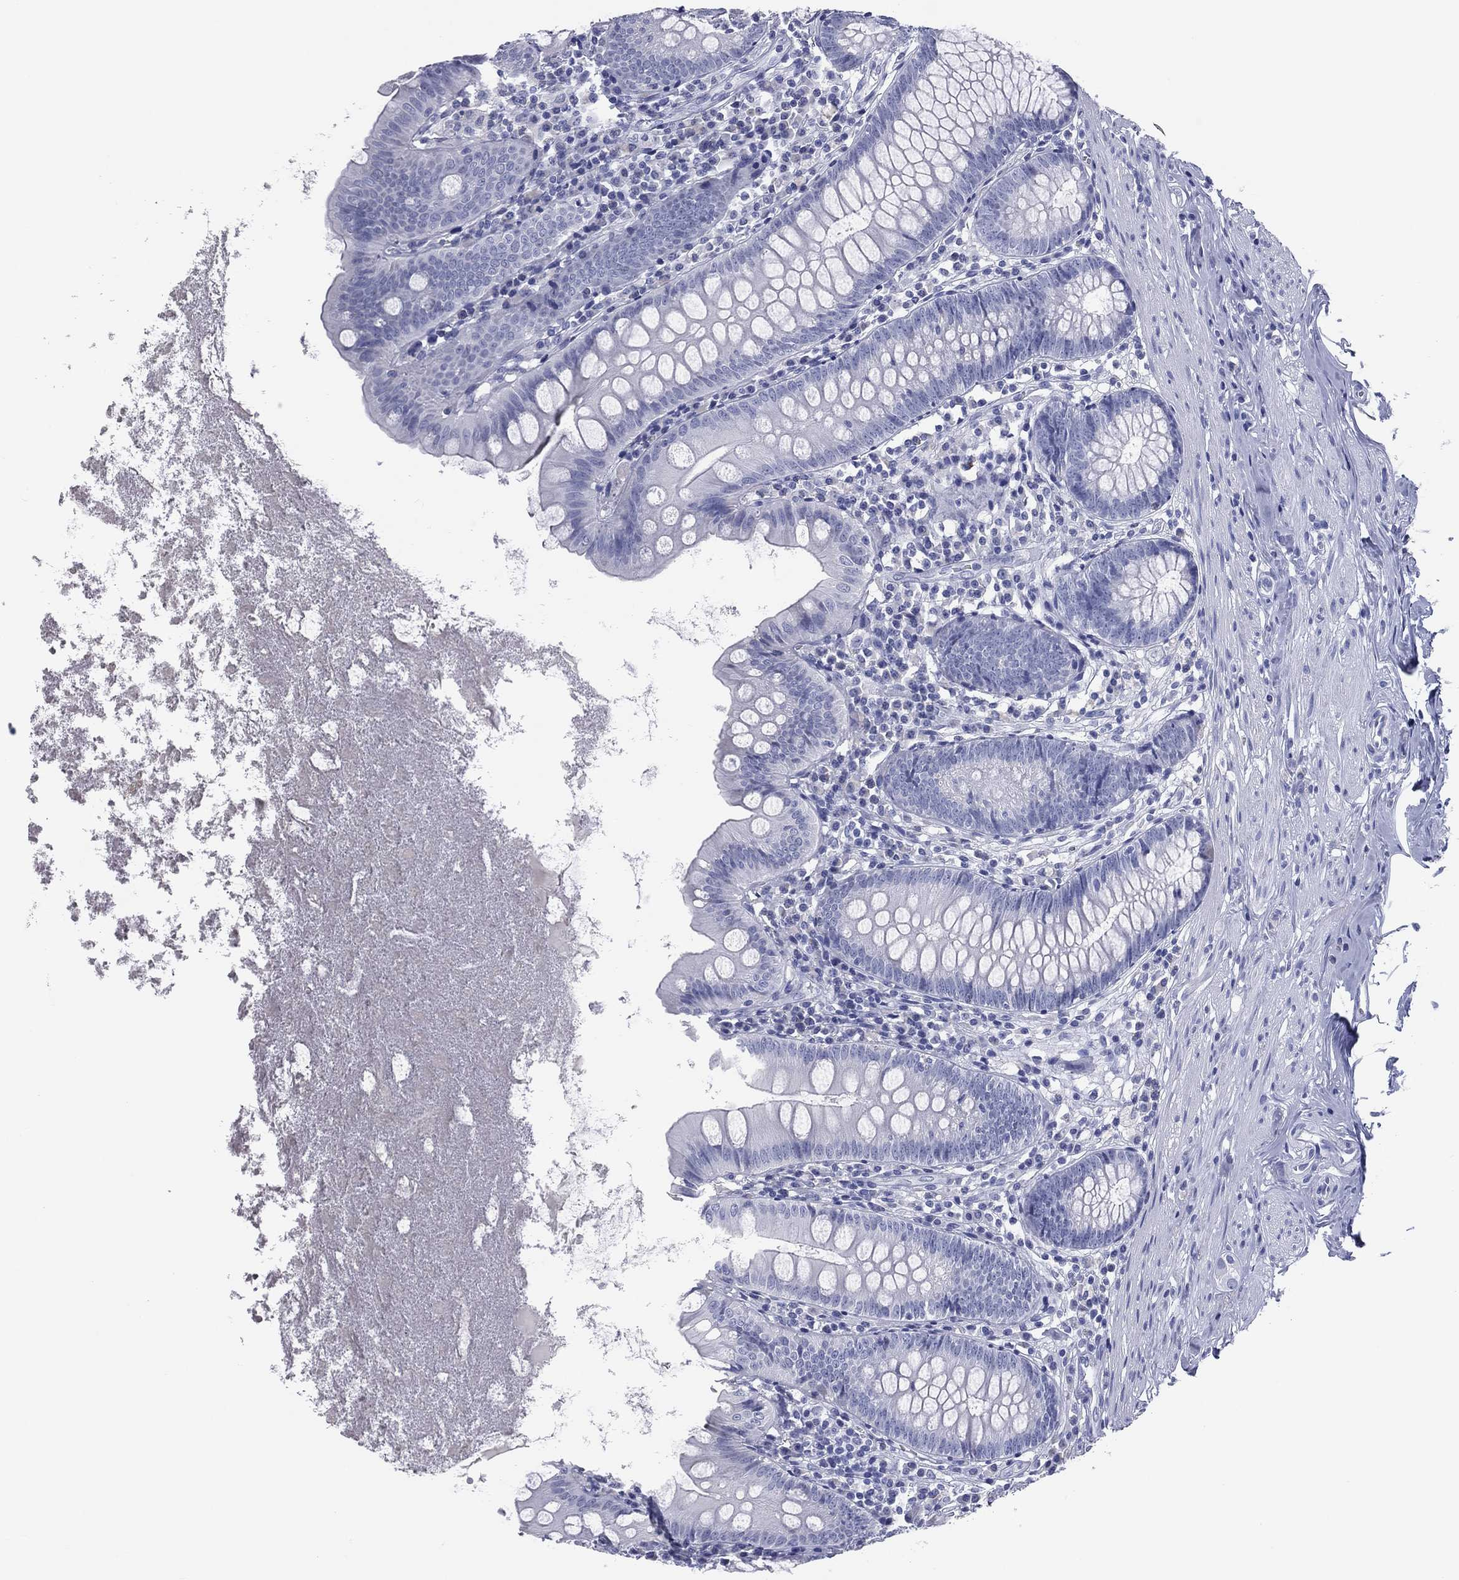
{"staining": {"intensity": "negative", "quantity": "none", "location": "none"}, "tissue": "appendix", "cell_type": "Glandular cells", "image_type": "normal", "snomed": [{"axis": "morphology", "description": "Normal tissue, NOS"}, {"axis": "topography", "description": "Appendix"}], "caption": "Glandular cells show no significant protein positivity in benign appendix. (Brightfield microscopy of DAB (3,3'-diaminobenzidine) IHC at high magnification).", "gene": "MLN", "patient": {"sex": "female", "age": 82}}